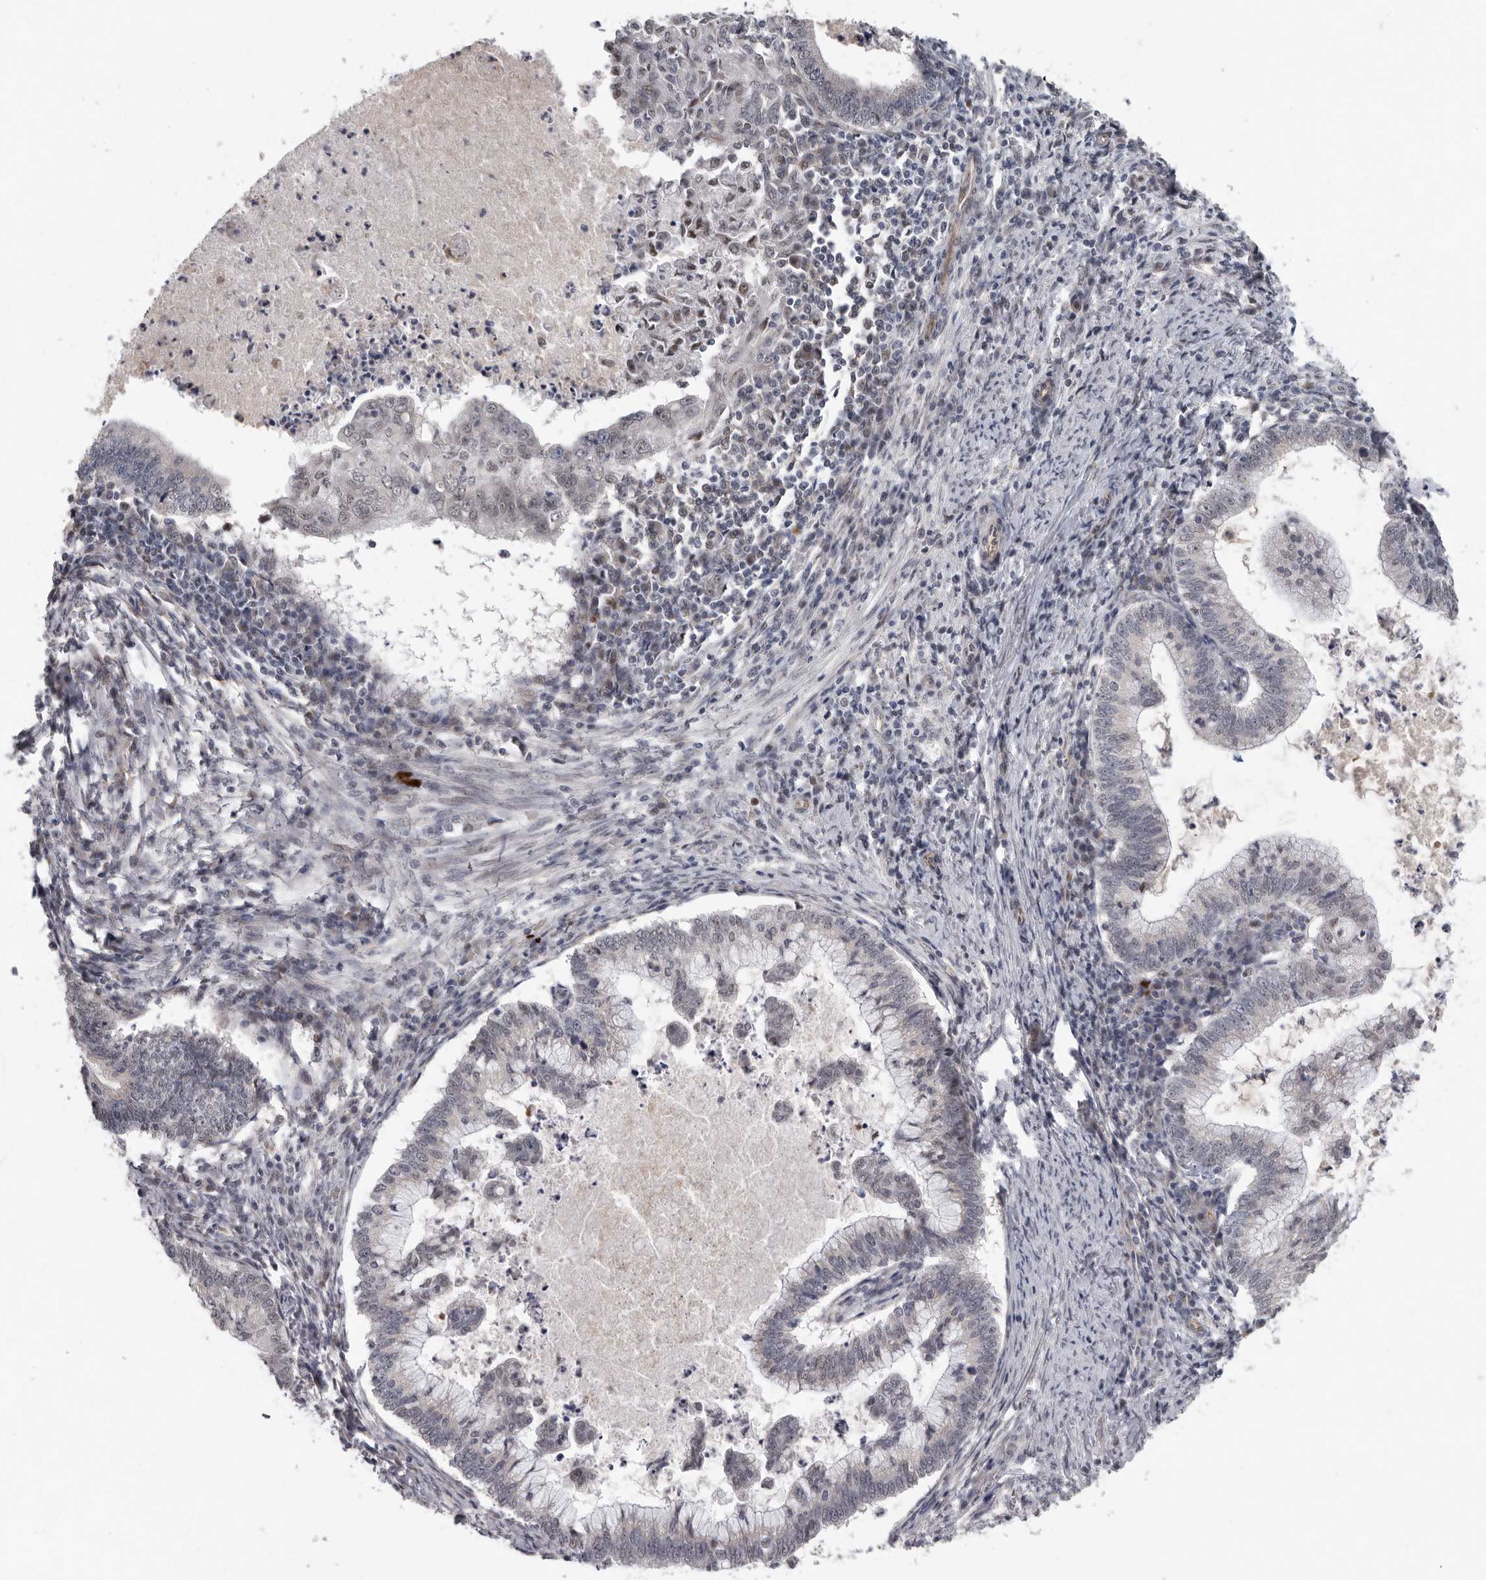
{"staining": {"intensity": "negative", "quantity": "none", "location": "none"}, "tissue": "cervical cancer", "cell_type": "Tumor cells", "image_type": "cancer", "snomed": [{"axis": "morphology", "description": "Adenocarcinoma, NOS"}, {"axis": "topography", "description": "Cervix"}], "caption": "Human cervical cancer stained for a protein using immunohistochemistry demonstrates no expression in tumor cells.", "gene": "RALGPS2", "patient": {"sex": "female", "age": 36}}